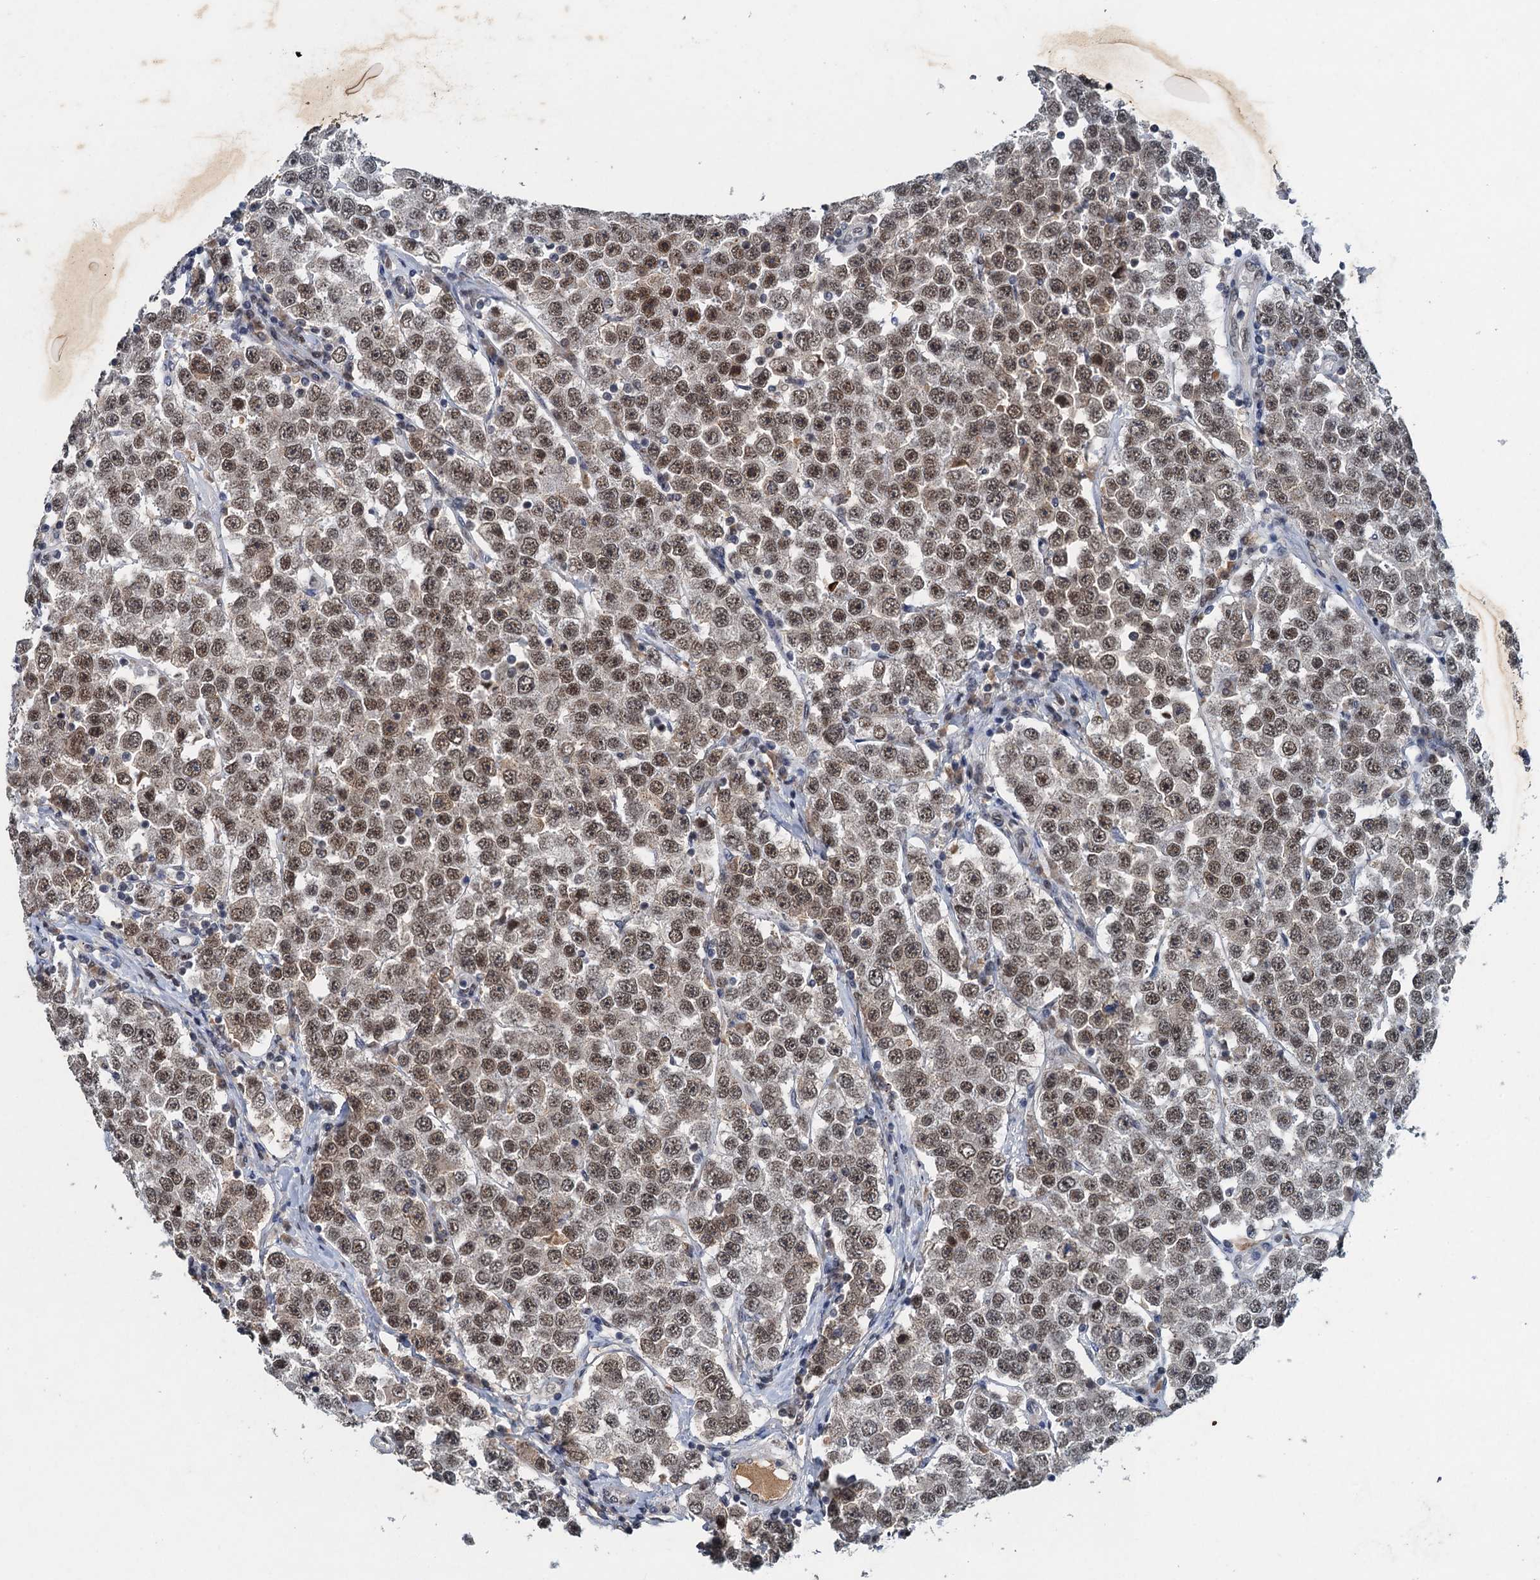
{"staining": {"intensity": "moderate", "quantity": ">75%", "location": "nuclear"}, "tissue": "testis cancer", "cell_type": "Tumor cells", "image_type": "cancer", "snomed": [{"axis": "morphology", "description": "Seminoma, NOS"}, {"axis": "topography", "description": "Testis"}], "caption": "Moderate nuclear protein expression is present in about >75% of tumor cells in testis cancer. The protein is shown in brown color, while the nuclei are stained blue.", "gene": "CSTF3", "patient": {"sex": "male", "age": 28}}